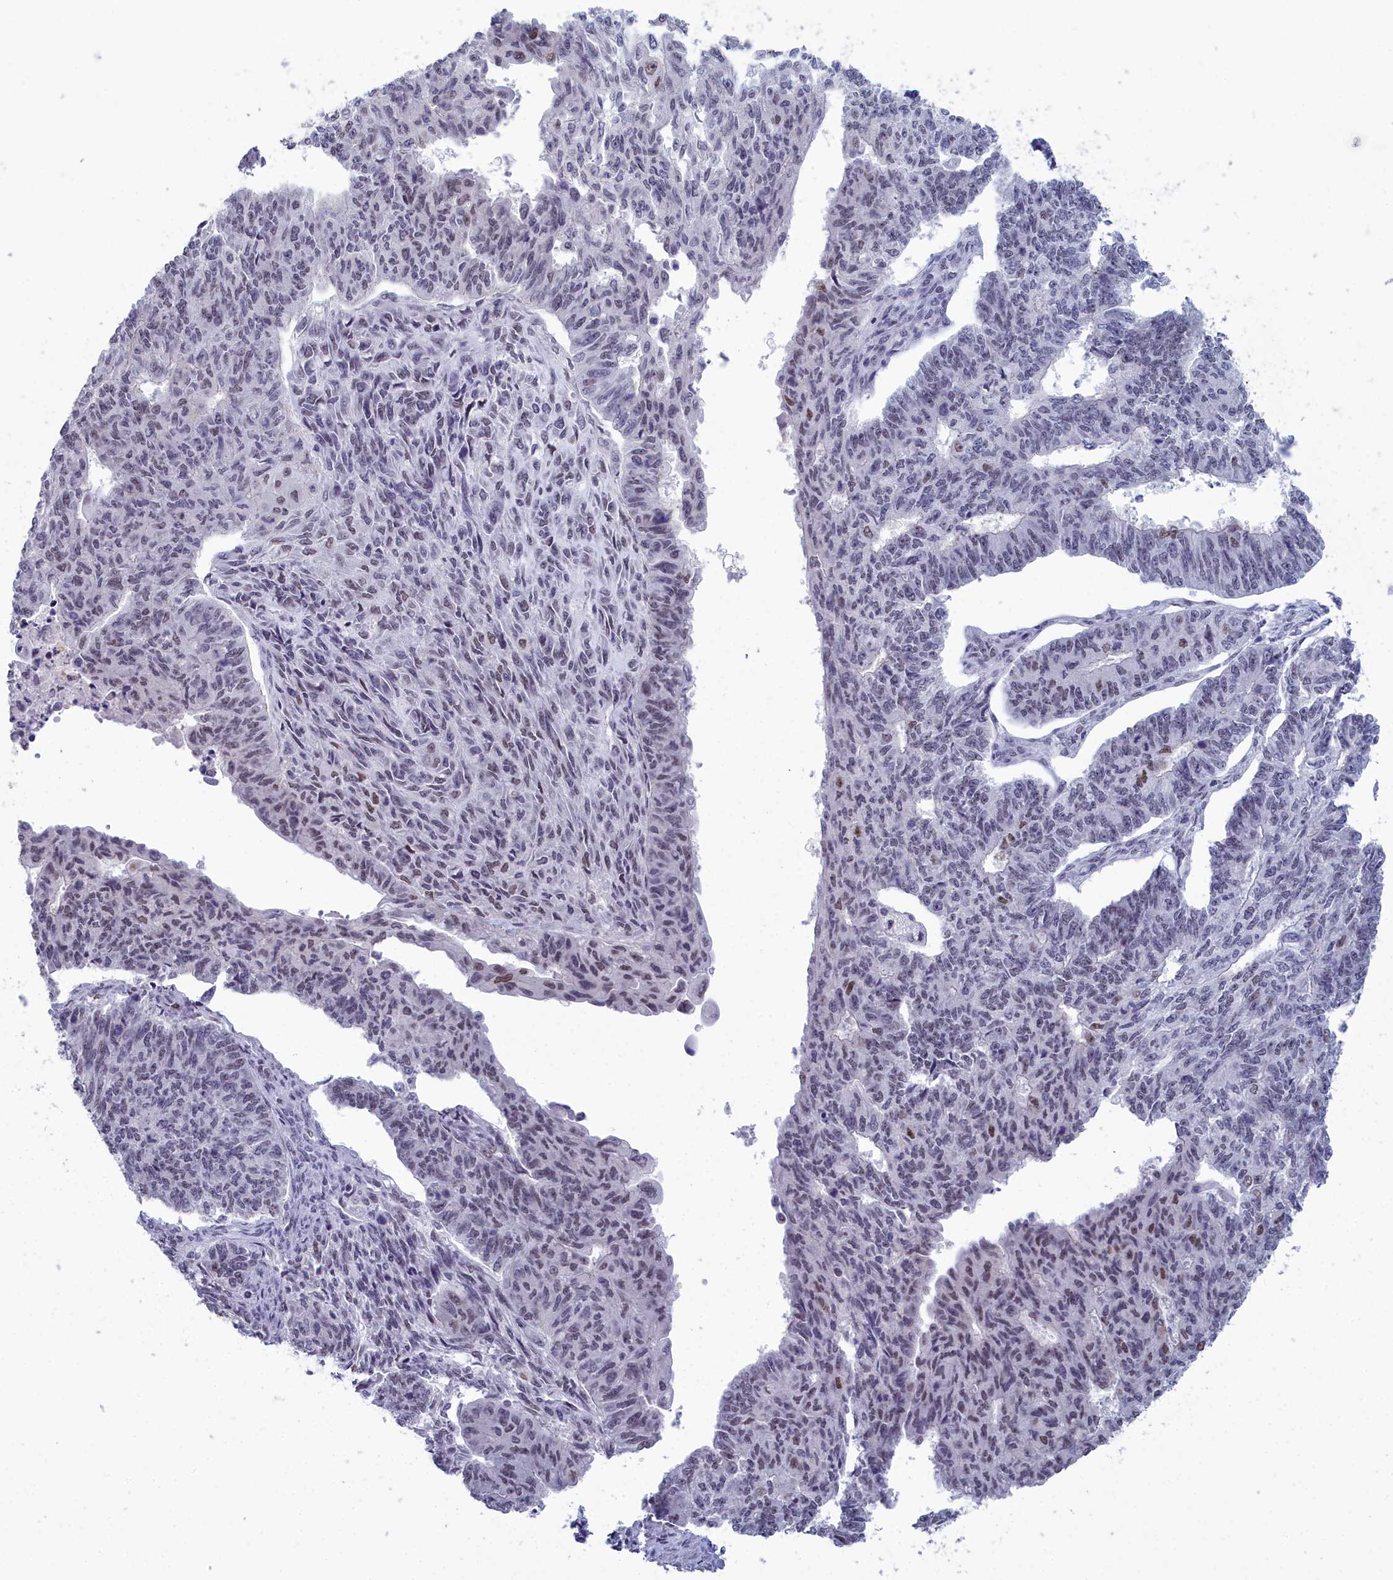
{"staining": {"intensity": "weak", "quantity": "<25%", "location": "nuclear"}, "tissue": "endometrial cancer", "cell_type": "Tumor cells", "image_type": "cancer", "snomed": [{"axis": "morphology", "description": "Adenocarcinoma, NOS"}, {"axis": "topography", "description": "Endometrium"}], "caption": "Endometrial adenocarcinoma was stained to show a protein in brown. There is no significant expression in tumor cells.", "gene": "CCDC97", "patient": {"sex": "female", "age": 32}}